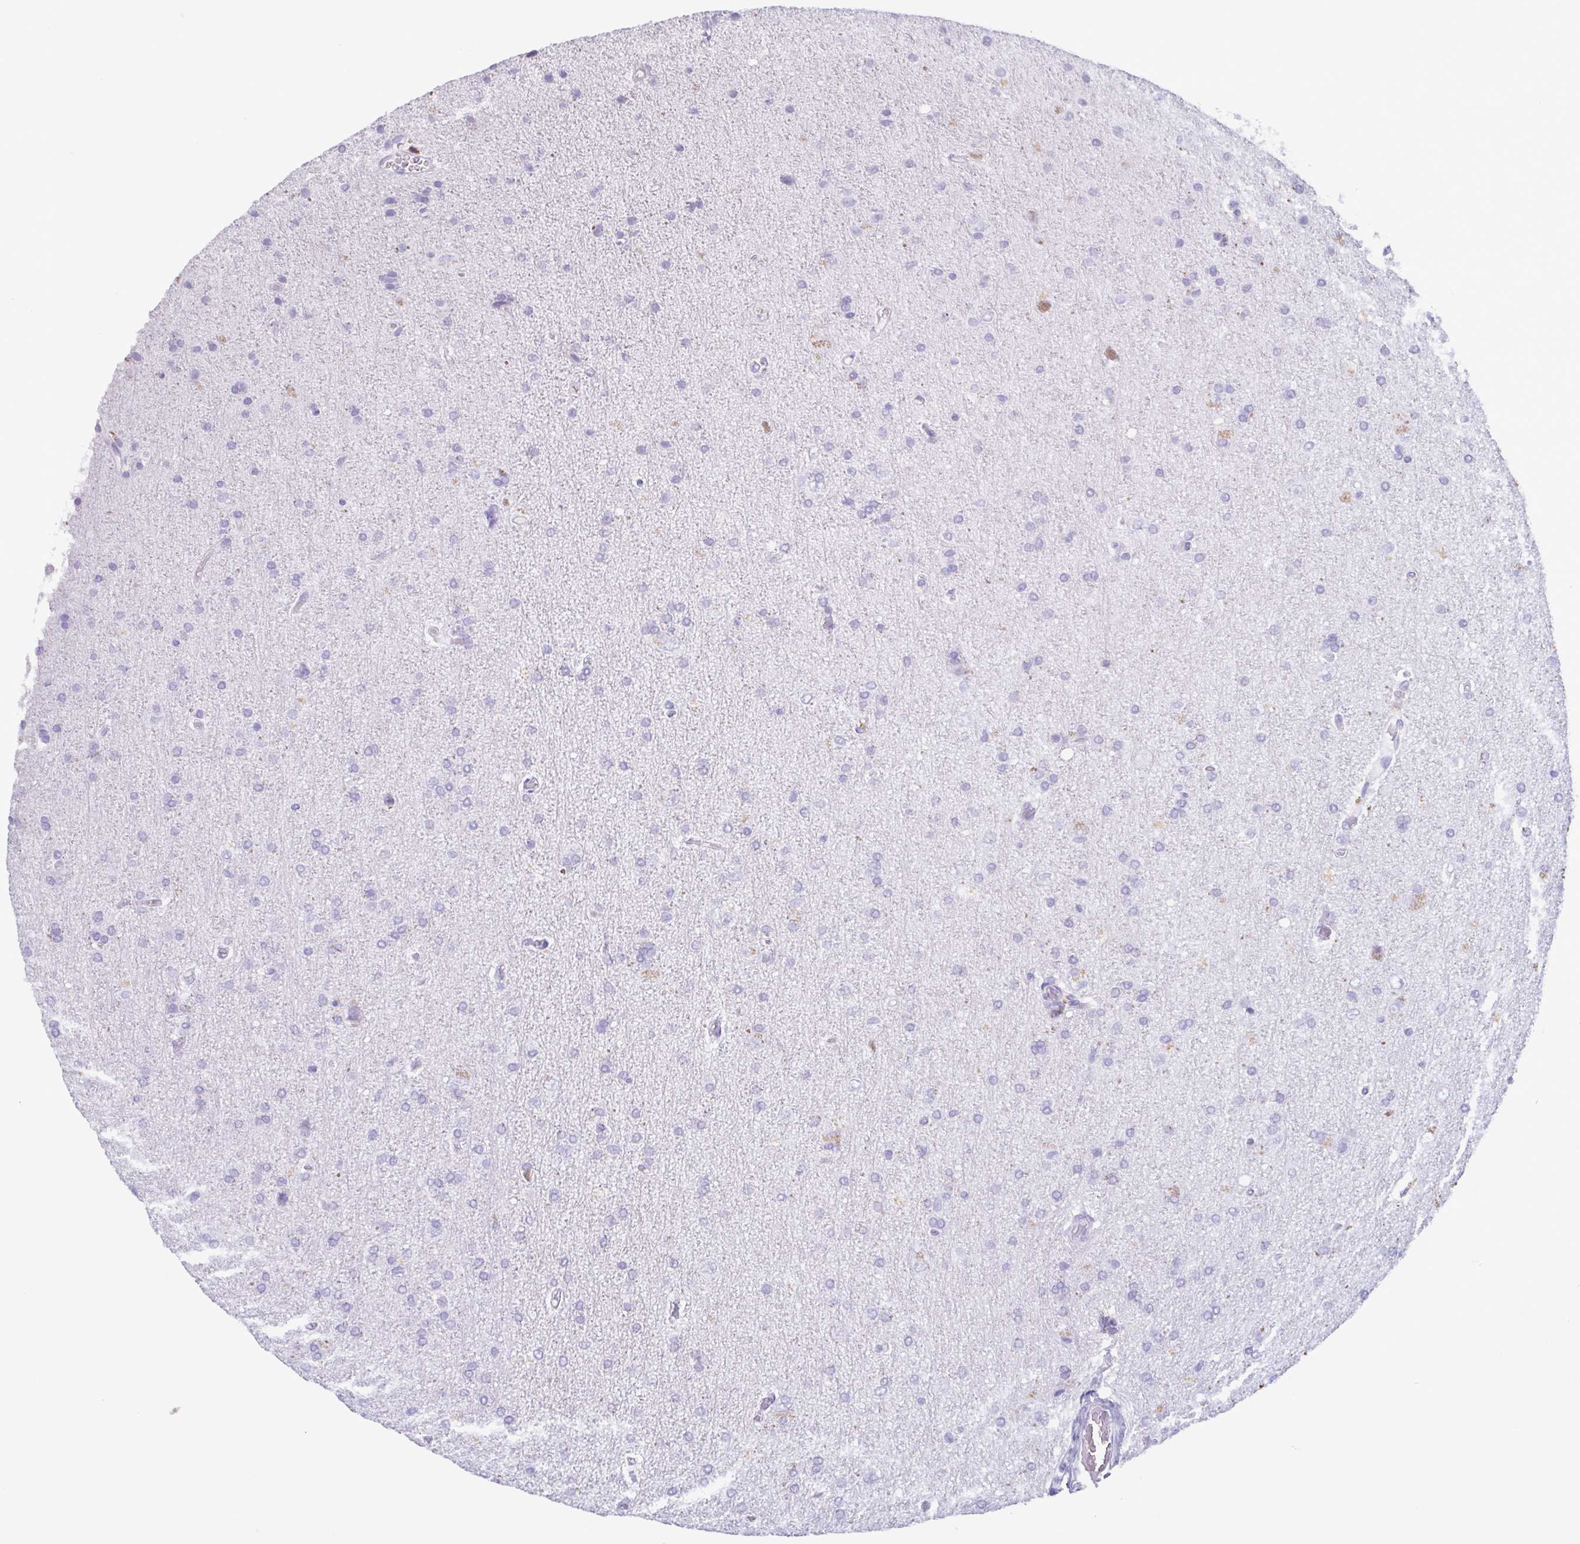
{"staining": {"intensity": "negative", "quantity": "none", "location": "none"}, "tissue": "glioma", "cell_type": "Tumor cells", "image_type": "cancer", "snomed": [{"axis": "morphology", "description": "Glioma, malignant, High grade"}, {"axis": "topography", "description": "Cerebral cortex"}], "caption": "The immunohistochemistry micrograph has no significant expression in tumor cells of glioma tissue.", "gene": "LTF", "patient": {"sex": "male", "age": 70}}